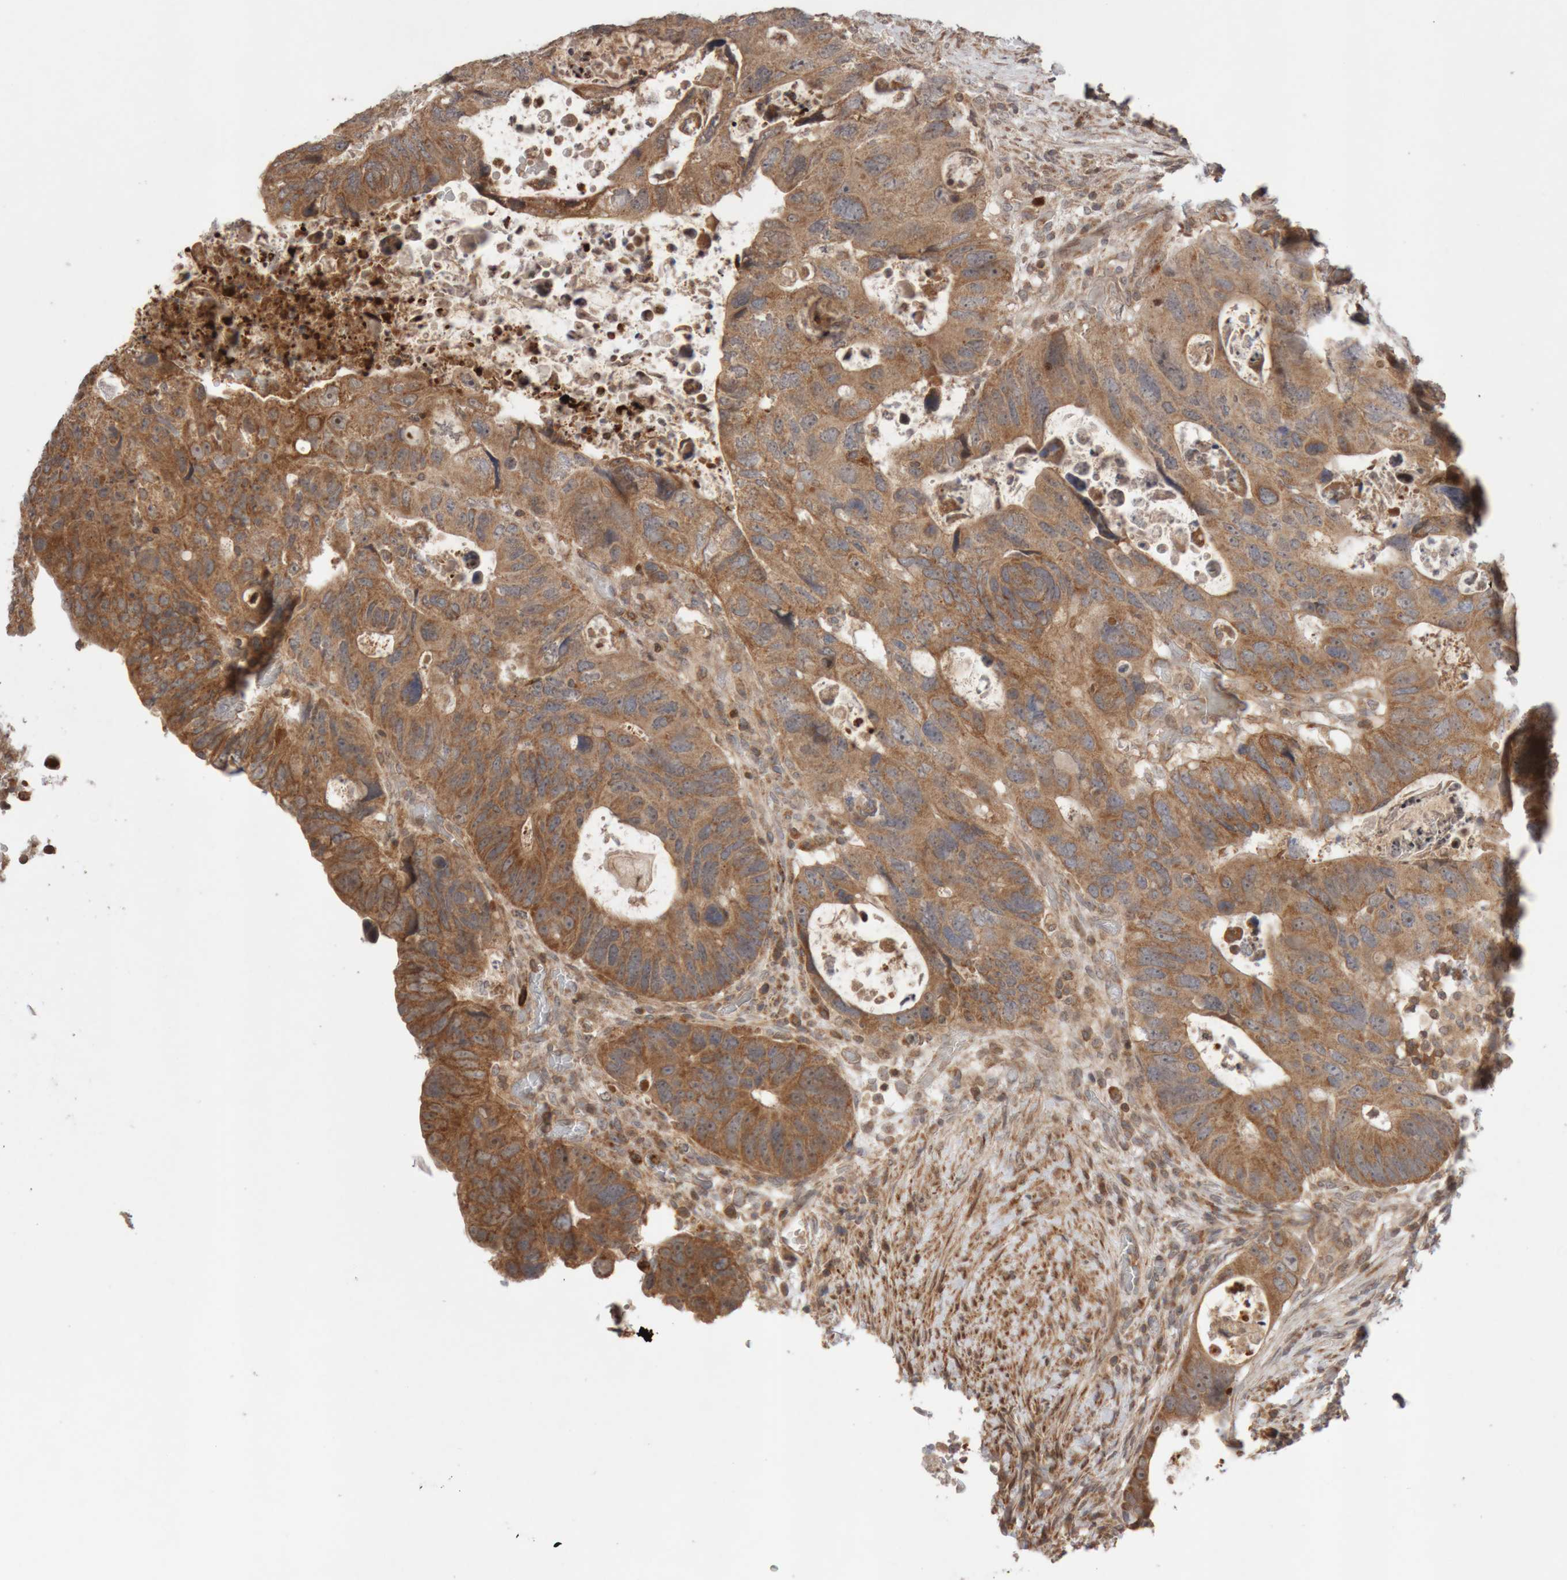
{"staining": {"intensity": "moderate", "quantity": ">75%", "location": "cytoplasmic/membranous"}, "tissue": "colorectal cancer", "cell_type": "Tumor cells", "image_type": "cancer", "snomed": [{"axis": "morphology", "description": "Adenocarcinoma, NOS"}, {"axis": "topography", "description": "Rectum"}], "caption": "Immunohistochemistry (IHC) (DAB (3,3'-diaminobenzidine)) staining of human colorectal cancer (adenocarcinoma) displays moderate cytoplasmic/membranous protein staining in about >75% of tumor cells.", "gene": "KIF21B", "patient": {"sex": "male", "age": 59}}